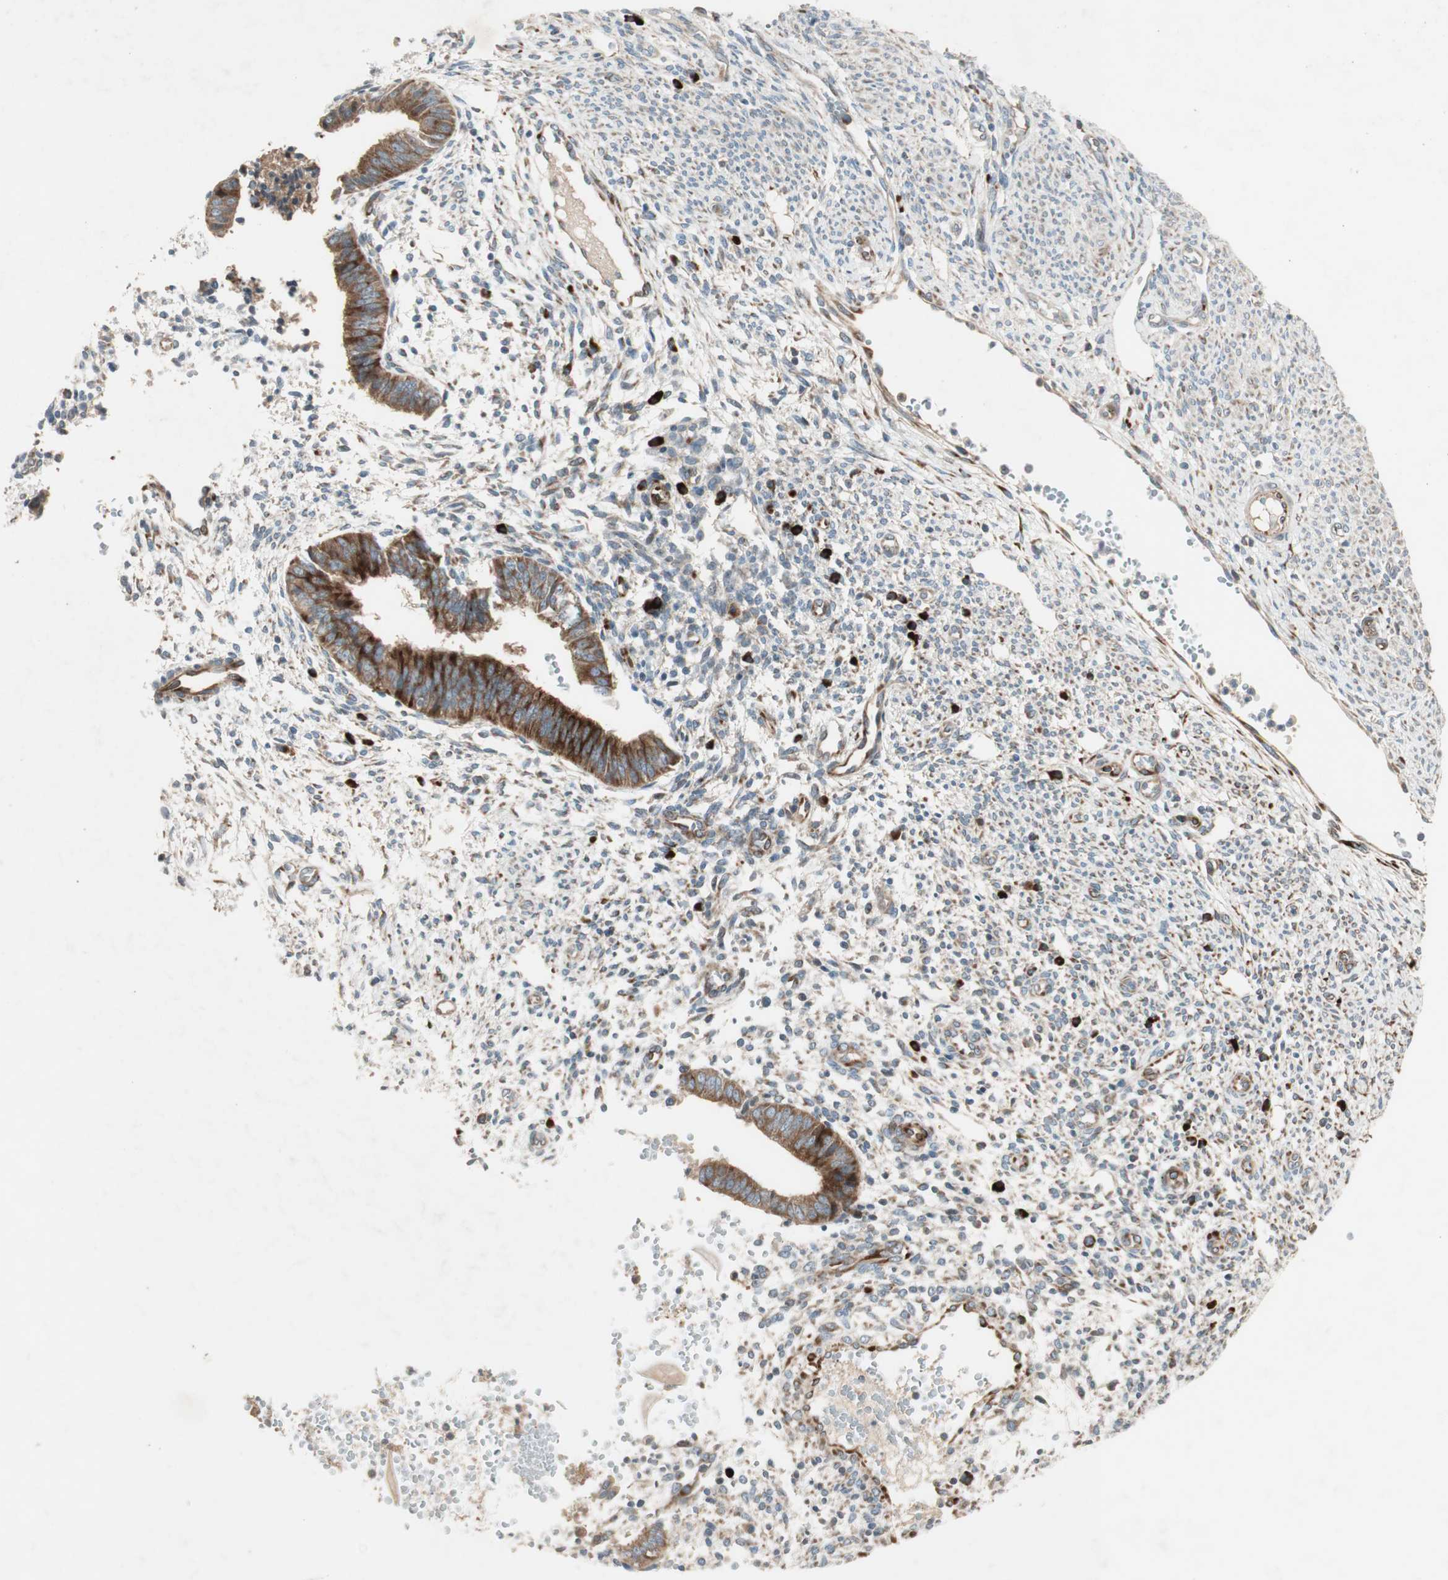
{"staining": {"intensity": "weak", "quantity": "25%-75%", "location": "cytoplasmic/membranous"}, "tissue": "endometrium", "cell_type": "Cells in endometrial stroma", "image_type": "normal", "snomed": [{"axis": "morphology", "description": "Normal tissue, NOS"}, {"axis": "topography", "description": "Endometrium"}], "caption": "Normal endometrium was stained to show a protein in brown. There is low levels of weak cytoplasmic/membranous staining in about 25%-75% of cells in endometrial stroma. The staining was performed using DAB (3,3'-diaminobenzidine) to visualize the protein expression in brown, while the nuclei were stained in blue with hematoxylin (Magnification: 20x).", "gene": "APOO", "patient": {"sex": "female", "age": 35}}